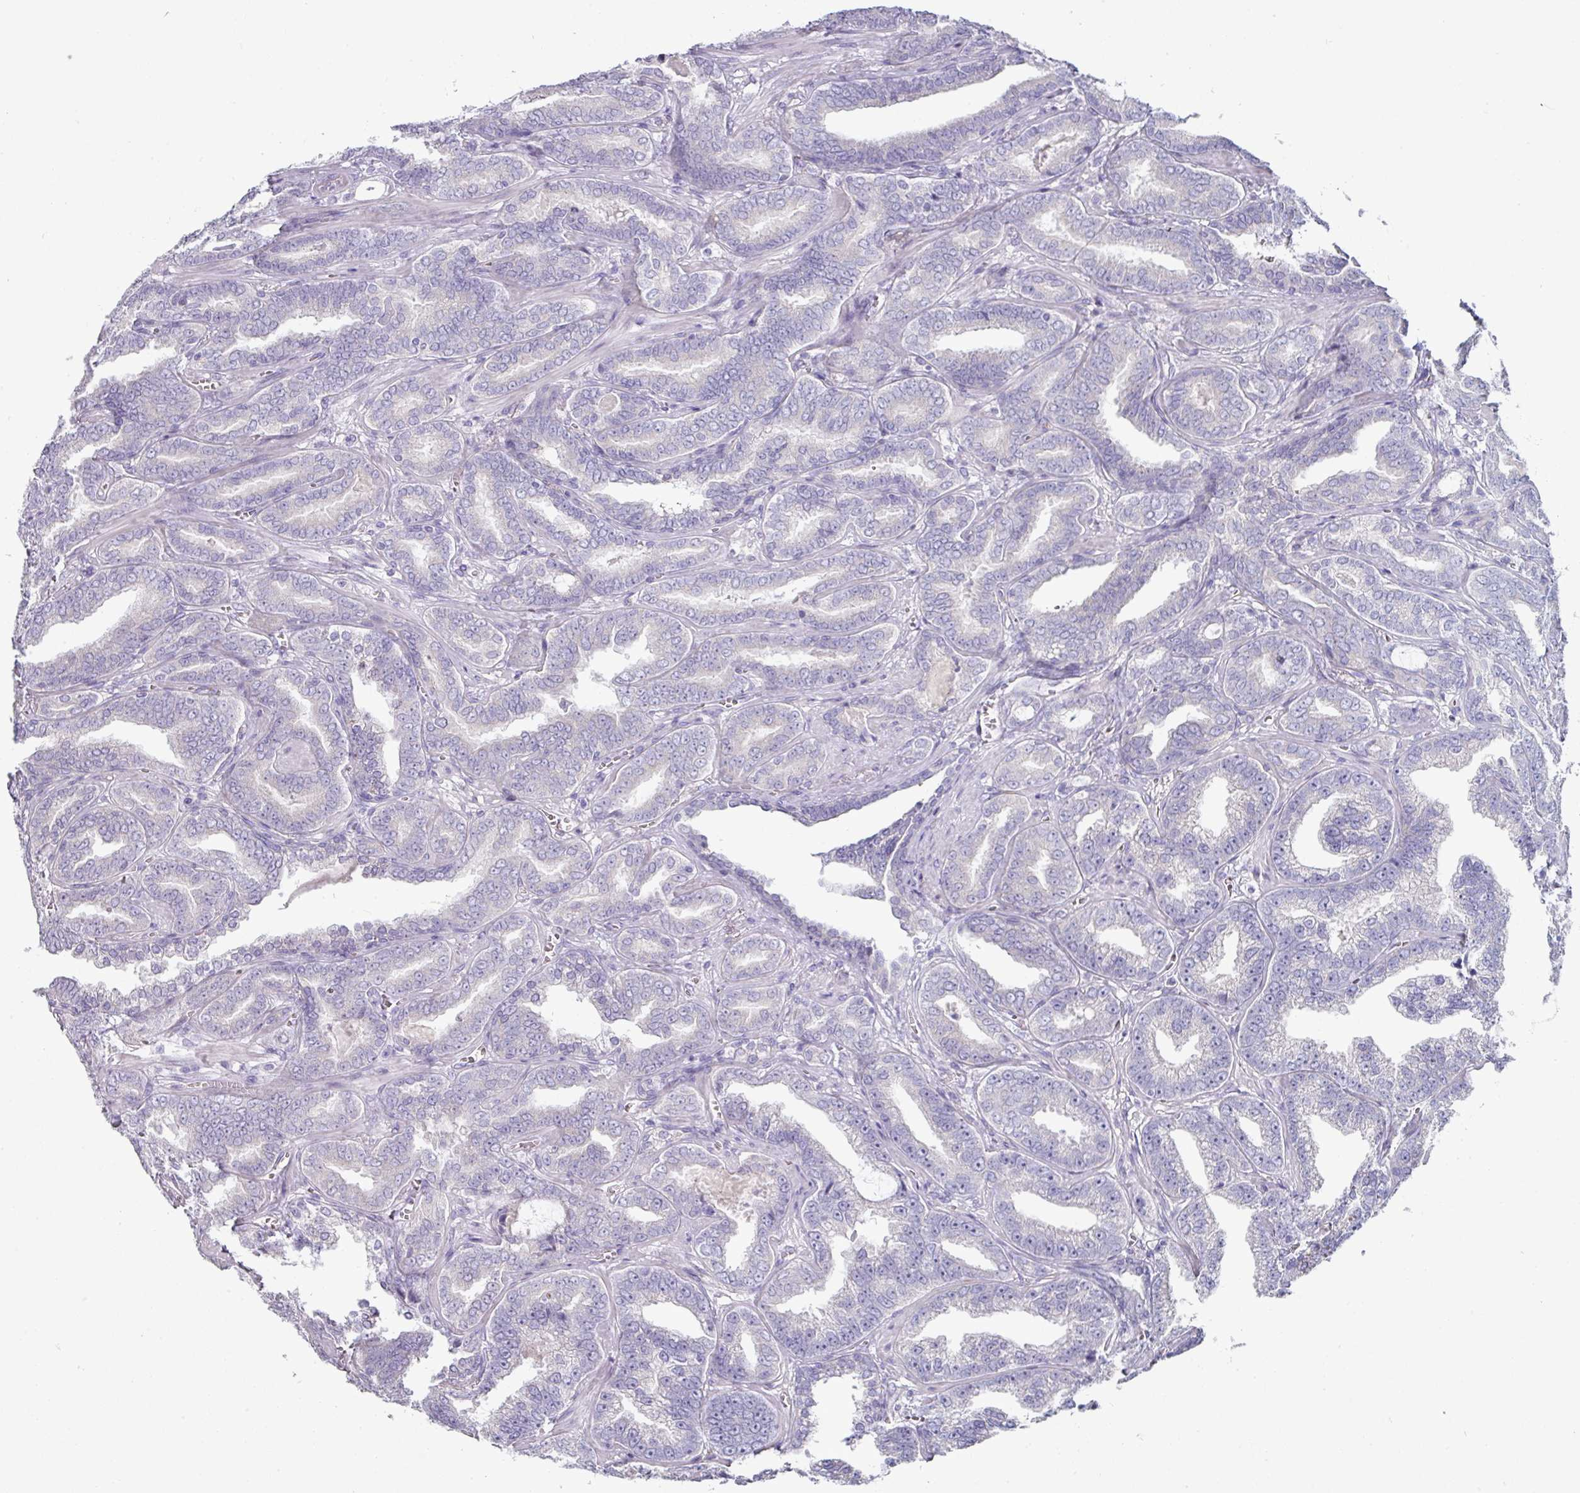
{"staining": {"intensity": "negative", "quantity": "none", "location": "none"}, "tissue": "prostate cancer", "cell_type": "Tumor cells", "image_type": "cancer", "snomed": [{"axis": "morphology", "description": "Adenocarcinoma, High grade"}, {"axis": "topography", "description": "Prostate"}], "caption": "IHC photomicrograph of neoplastic tissue: prostate cancer stained with DAB (3,3'-diaminobenzidine) demonstrates no significant protein positivity in tumor cells. (Immunohistochemistry (ihc), brightfield microscopy, high magnification).", "gene": "SLC17A7", "patient": {"sex": "male", "age": 67}}